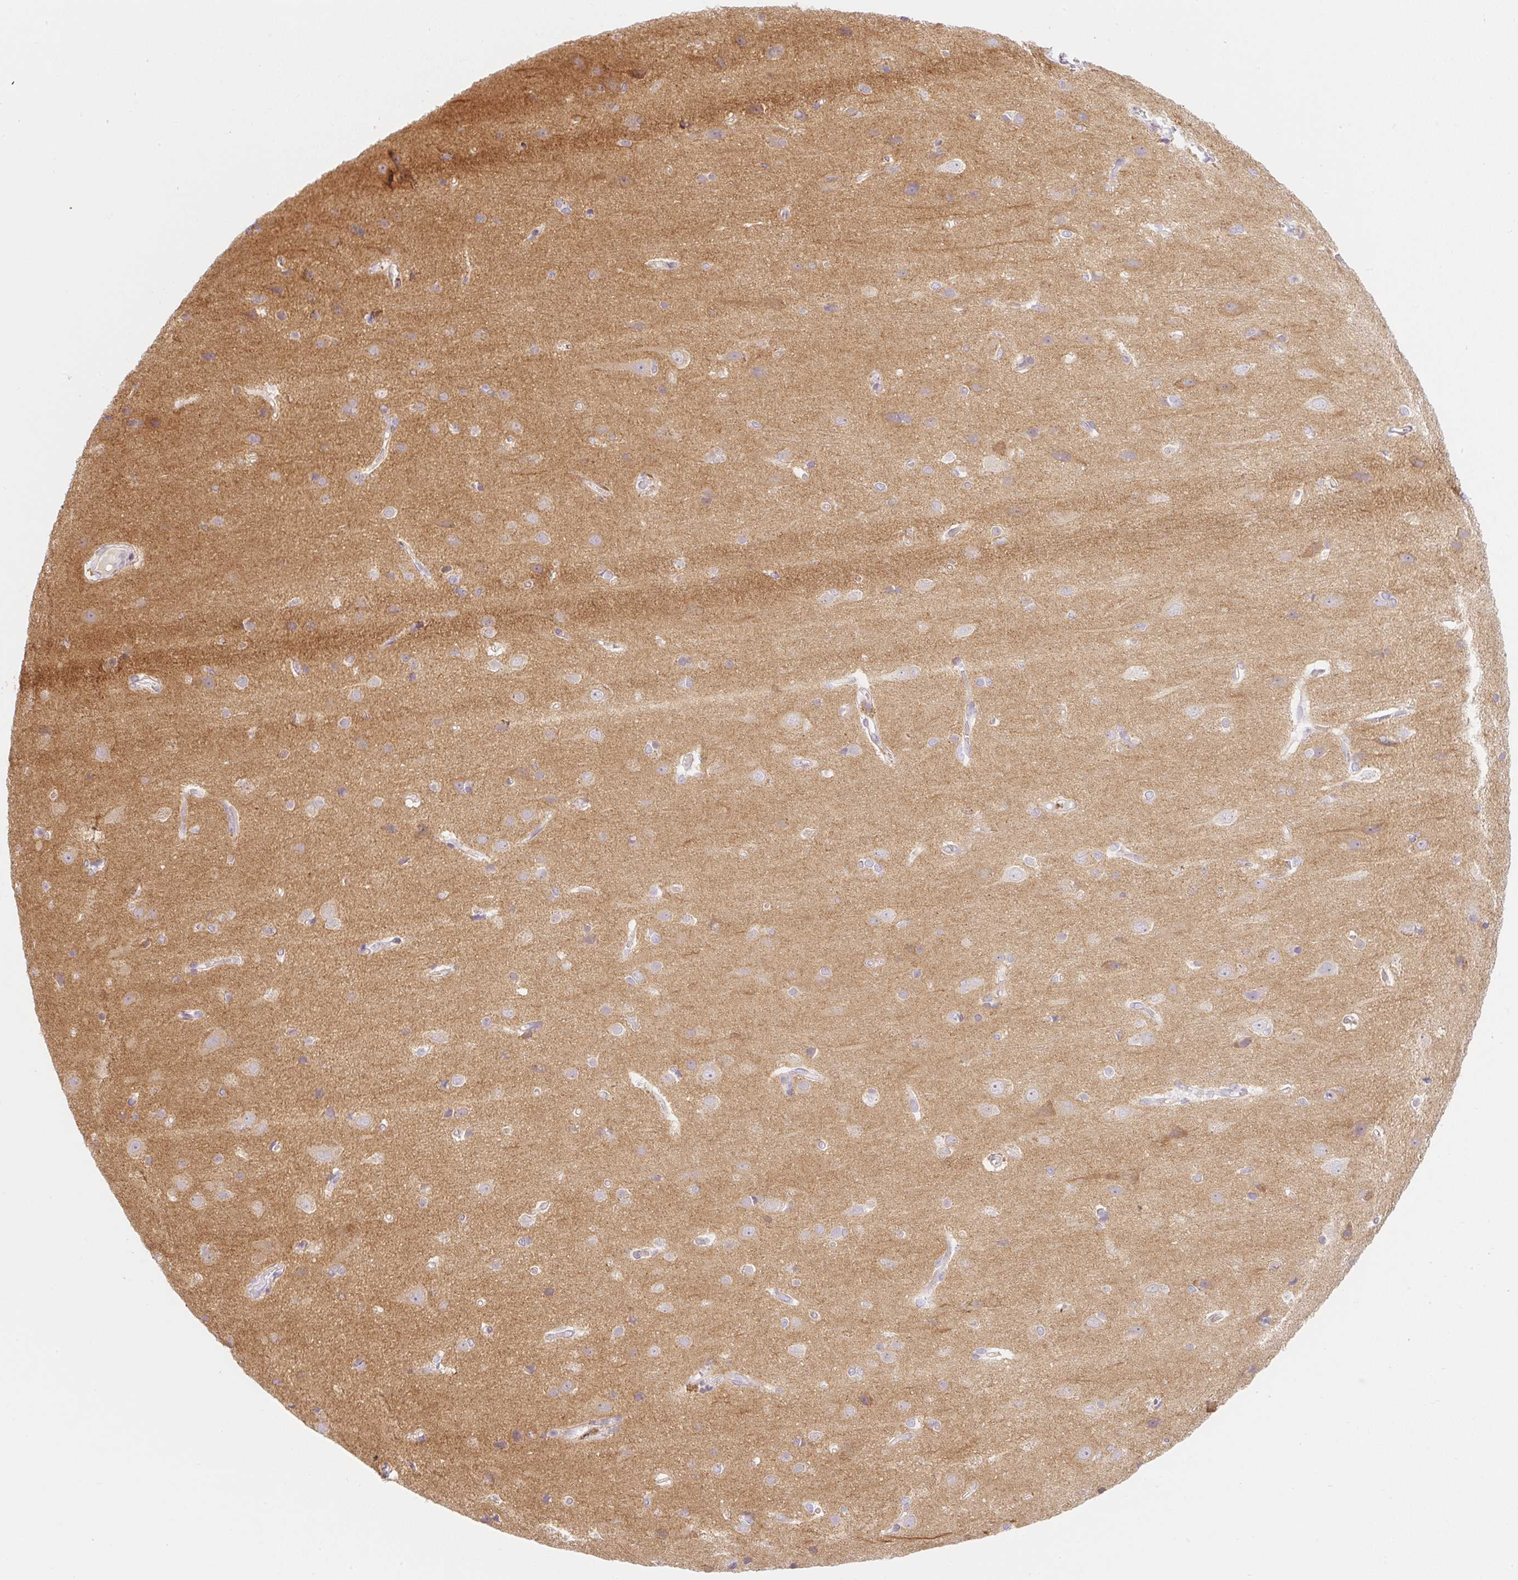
{"staining": {"intensity": "negative", "quantity": "none", "location": "none"}, "tissue": "cerebral cortex", "cell_type": "Endothelial cells", "image_type": "normal", "snomed": [{"axis": "morphology", "description": "Normal tissue, NOS"}, {"axis": "topography", "description": "Cerebral cortex"}], "caption": "Endothelial cells show no significant staining in unremarkable cerebral cortex. The staining is performed using DAB (3,3'-diaminobenzidine) brown chromogen with nuclei counter-stained in using hematoxylin.", "gene": "CASKIN1", "patient": {"sex": "male", "age": 37}}